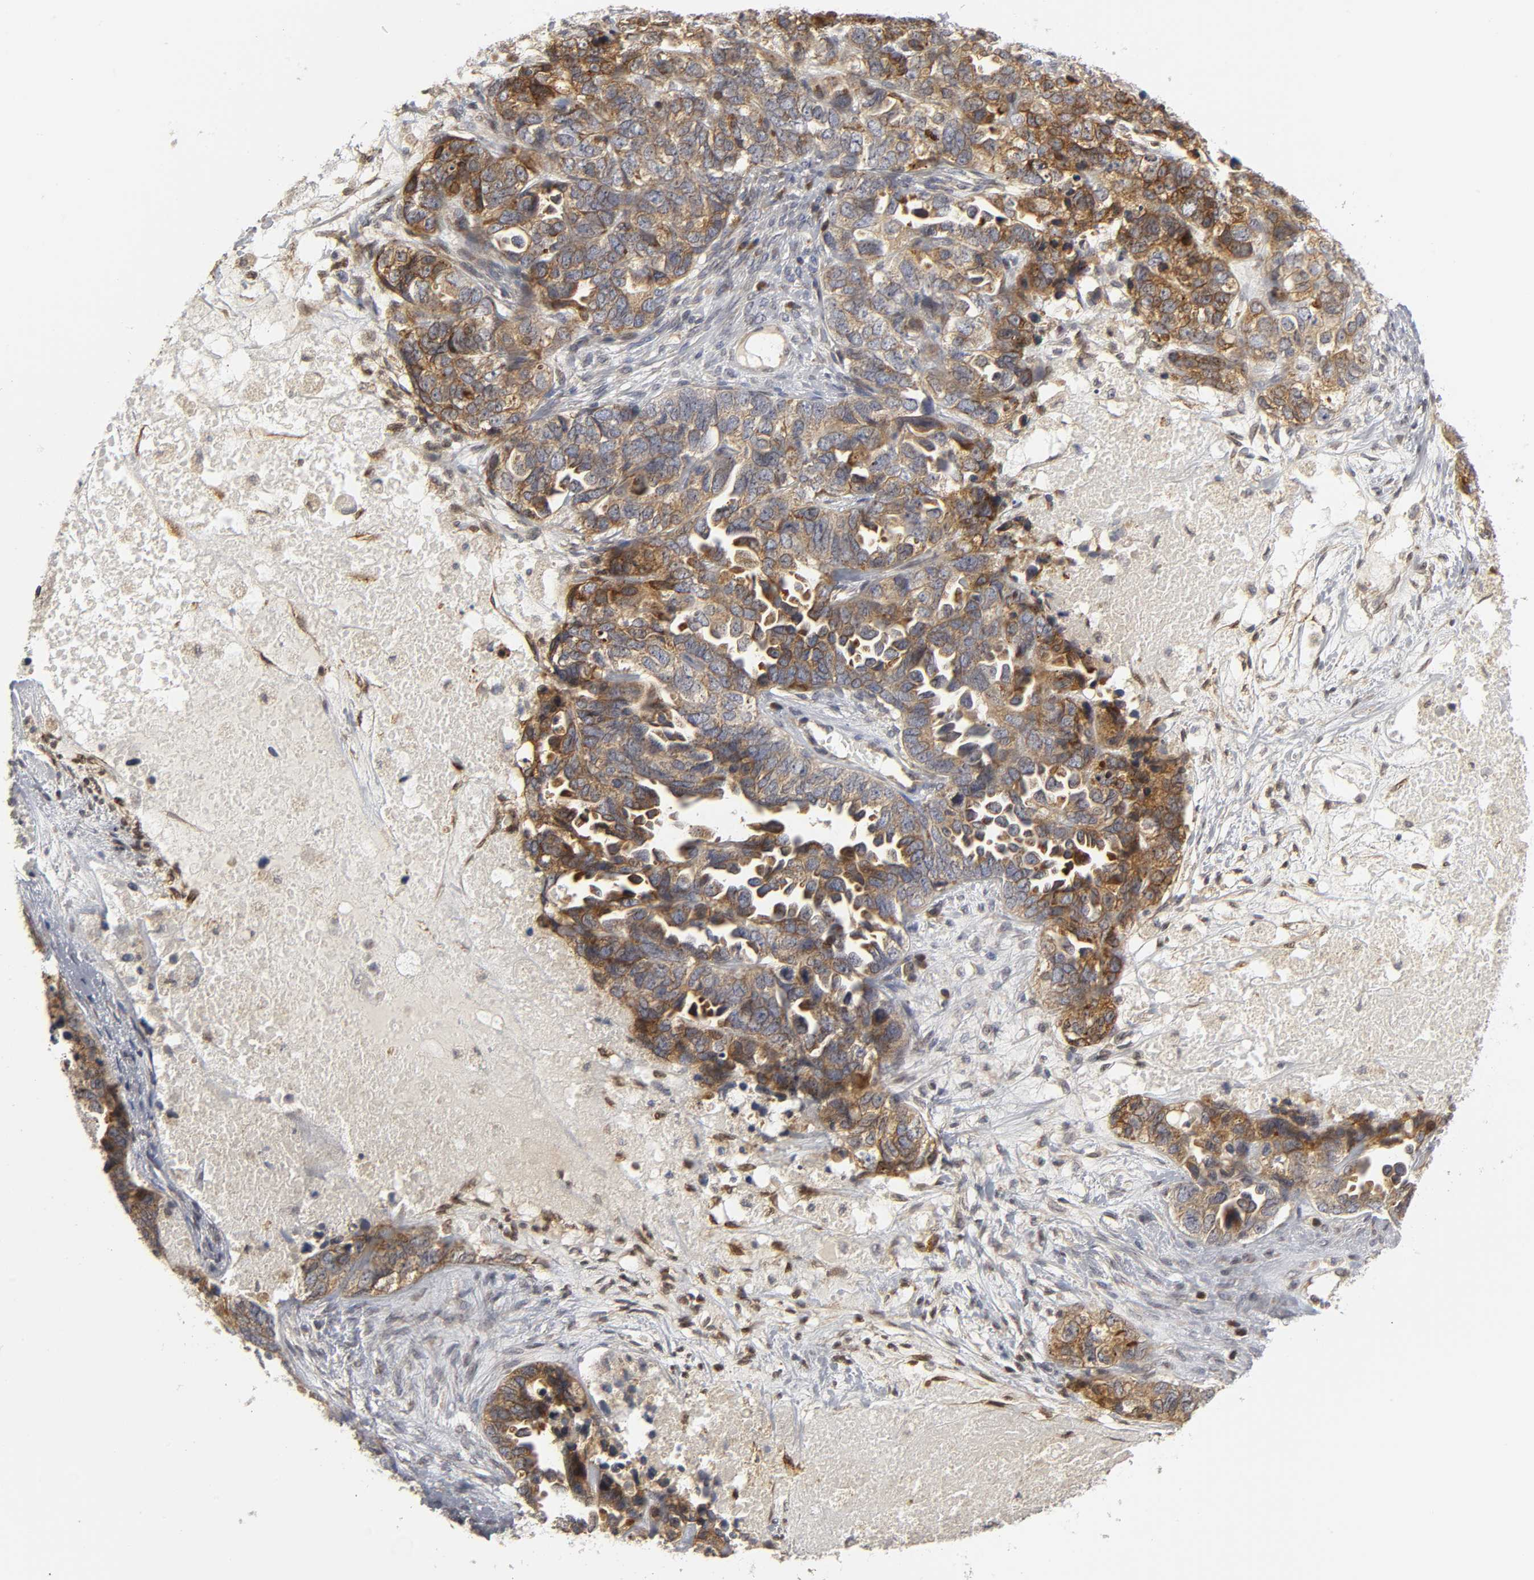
{"staining": {"intensity": "moderate", "quantity": ">75%", "location": "cytoplasmic/membranous"}, "tissue": "ovarian cancer", "cell_type": "Tumor cells", "image_type": "cancer", "snomed": [{"axis": "morphology", "description": "Cystadenocarcinoma, serous, NOS"}, {"axis": "topography", "description": "Ovary"}], "caption": "Immunohistochemical staining of human ovarian serous cystadenocarcinoma exhibits medium levels of moderate cytoplasmic/membranous protein expression in about >75% of tumor cells.", "gene": "ASB6", "patient": {"sex": "female", "age": 82}}